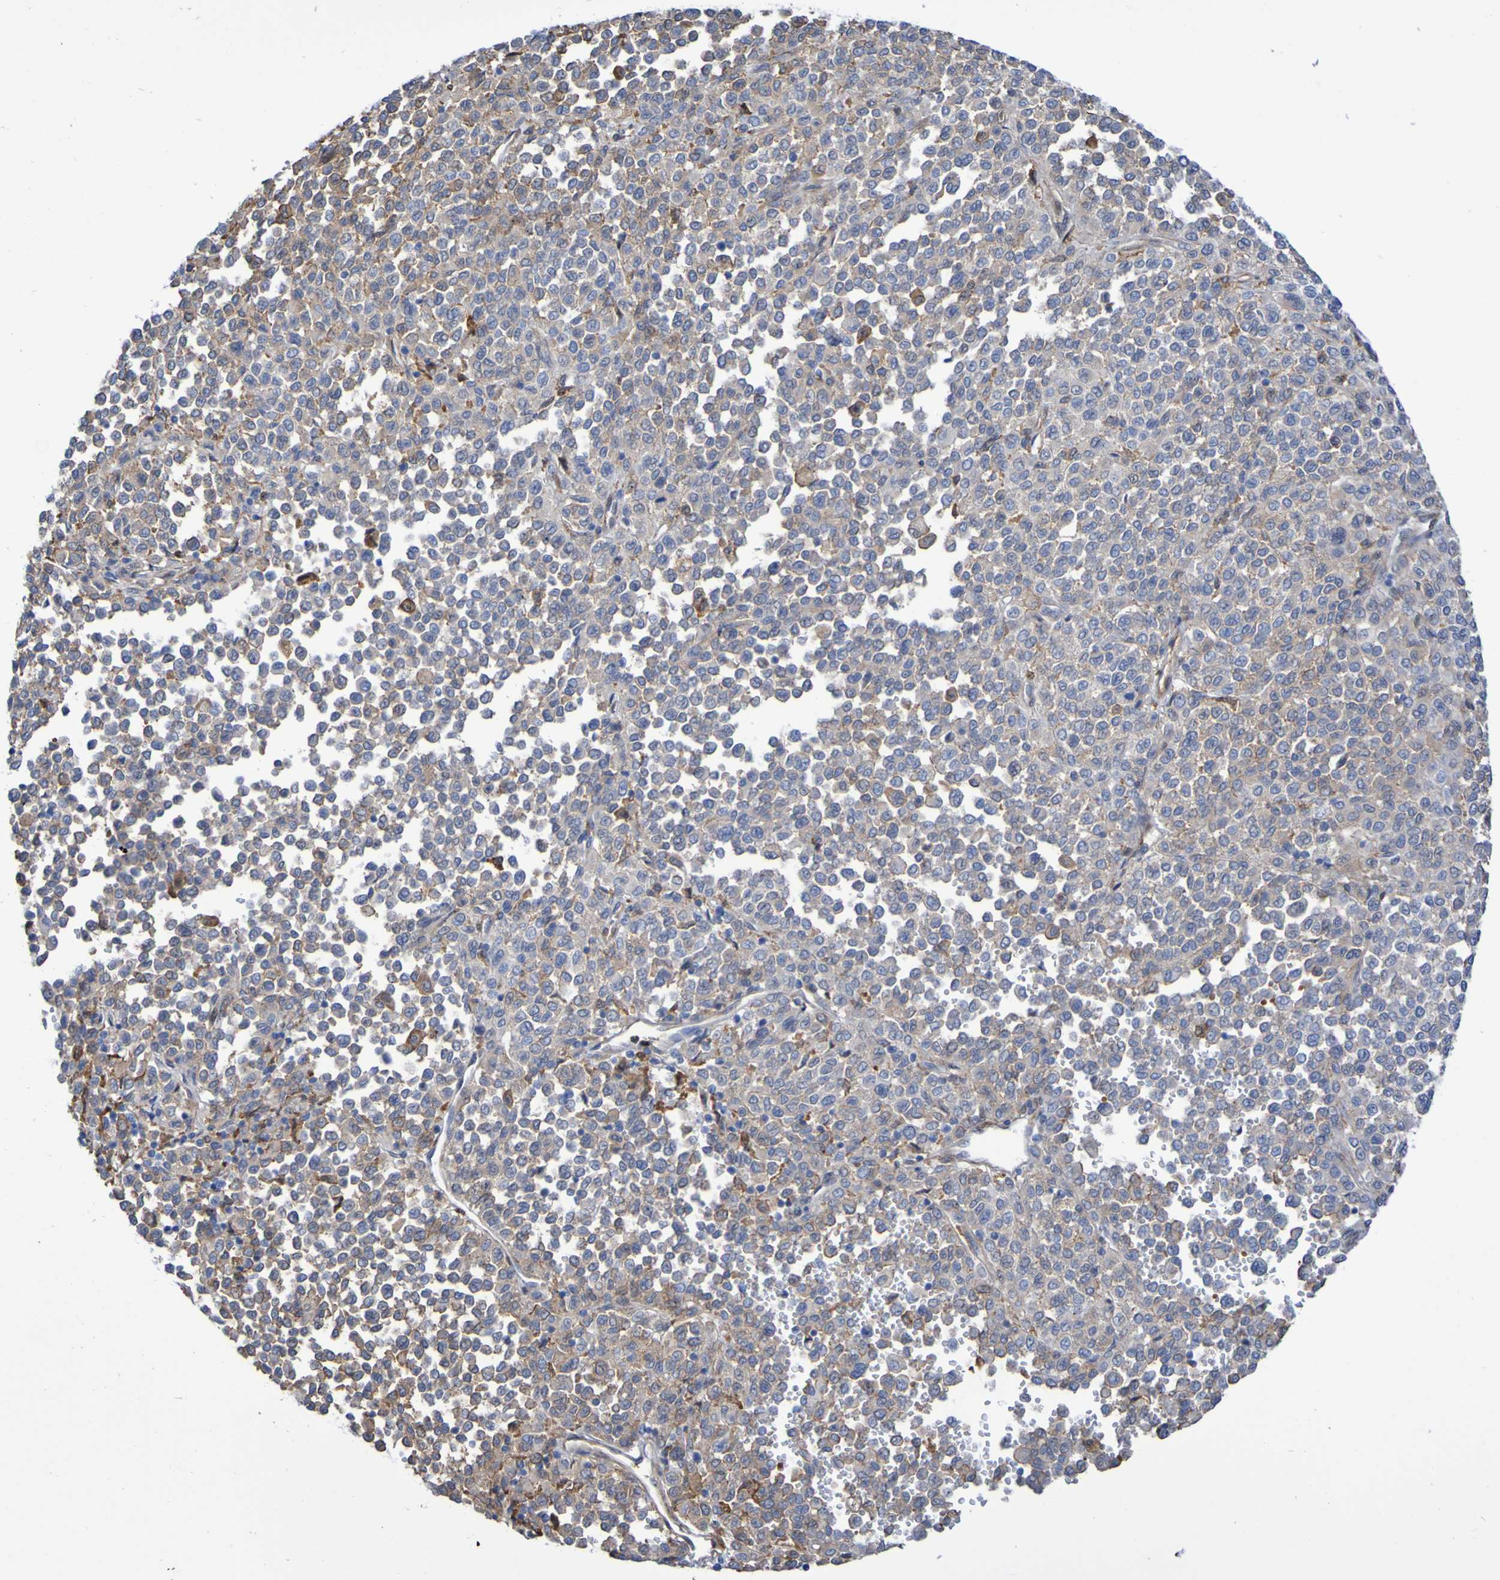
{"staining": {"intensity": "weak", "quantity": ">75%", "location": "cytoplasmic/membranous"}, "tissue": "melanoma", "cell_type": "Tumor cells", "image_type": "cancer", "snomed": [{"axis": "morphology", "description": "Malignant melanoma, Metastatic site"}, {"axis": "topography", "description": "Pancreas"}], "caption": "Melanoma stained for a protein demonstrates weak cytoplasmic/membranous positivity in tumor cells.", "gene": "SCRG1", "patient": {"sex": "female", "age": 30}}